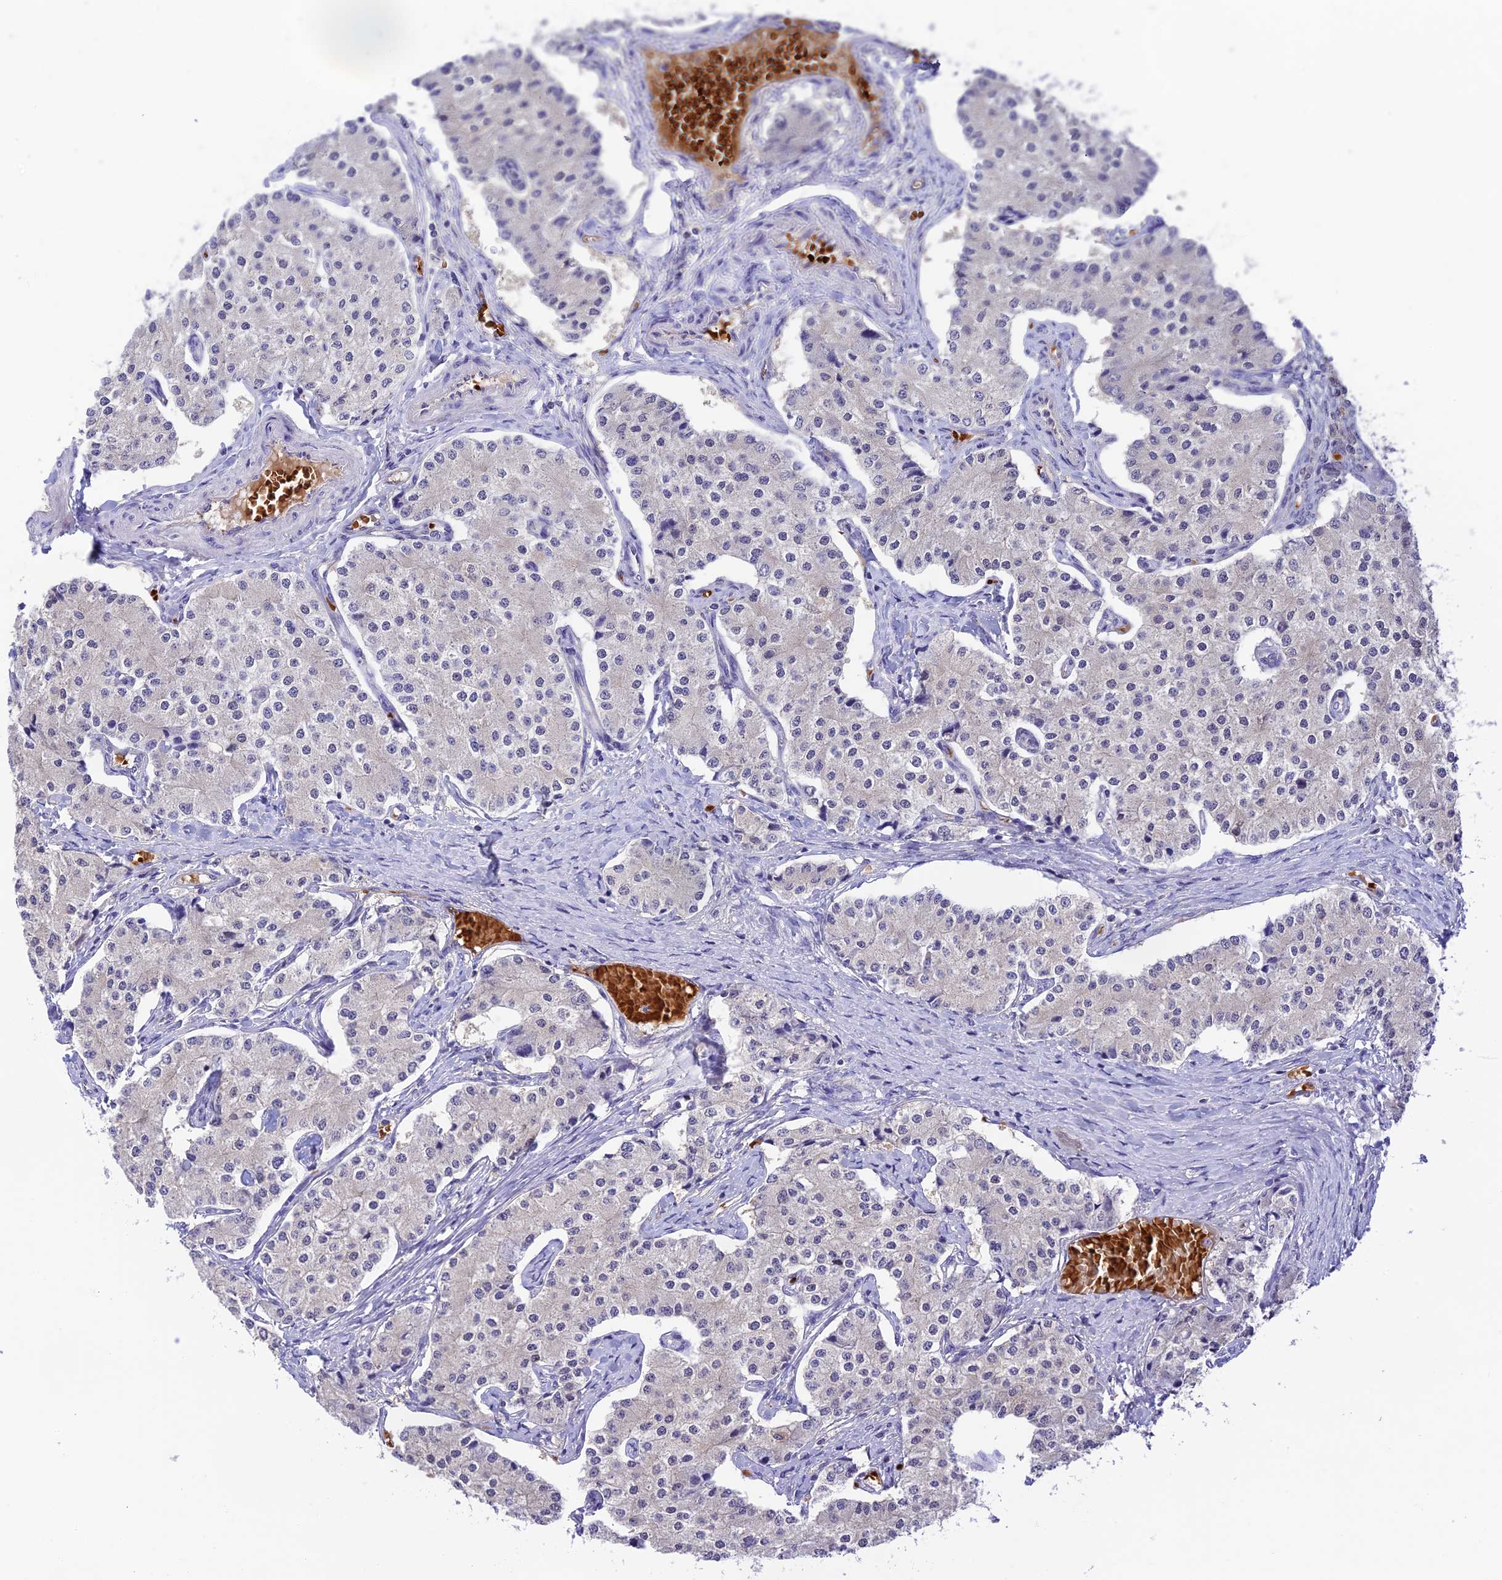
{"staining": {"intensity": "negative", "quantity": "none", "location": "none"}, "tissue": "carcinoid", "cell_type": "Tumor cells", "image_type": "cancer", "snomed": [{"axis": "morphology", "description": "Carcinoid, malignant, NOS"}, {"axis": "topography", "description": "Colon"}], "caption": "An immunohistochemistry micrograph of carcinoid (malignant) is shown. There is no staining in tumor cells of carcinoid (malignant).", "gene": "HDHD2", "patient": {"sex": "female", "age": 52}}